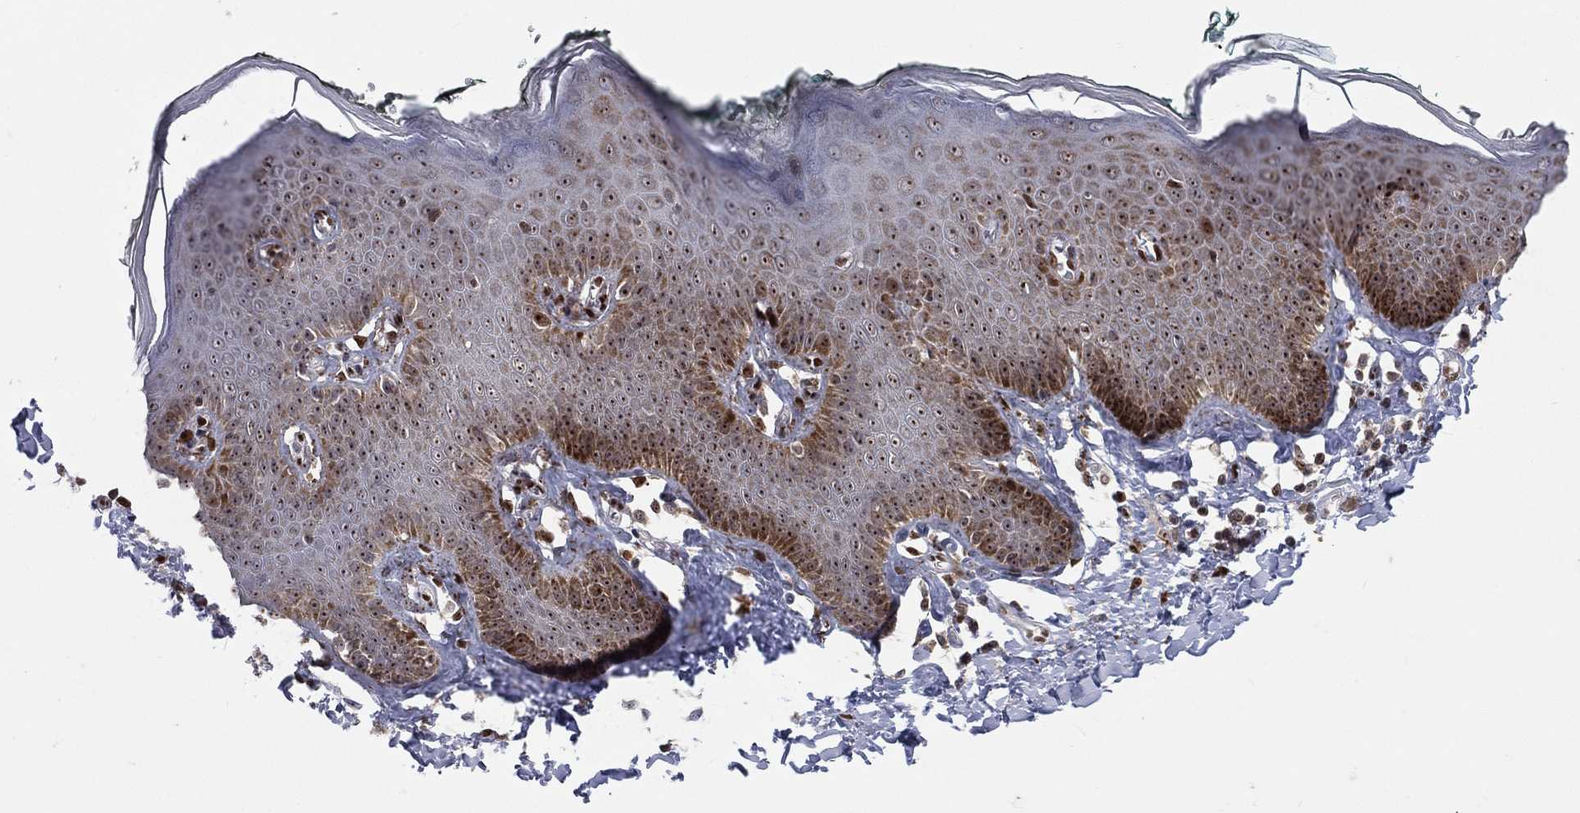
{"staining": {"intensity": "moderate", "quantity": "25%-75%", "location": "nuclear"}, "tissue": "vagina", "cell_type": "Squamous epithelial cells", "image_type": "normal", "snomed": [{"axis": "morphology", "description": "Normal tissue, NOS"}, {"axis": "topography", "description": "Vagina"}], "caption": "A medium amount of moderate nuclear positivity is identified in about 25%-75% of squamous epithelial cells in benign vagina. The staining is performed using DAB (3,3'-diaminobenzidine) brown chromogen to label protein expression. The nuclei are counter-stained blue using hematoxylin.", "gene": "ZEB1", "patient": {"sex": "female", "age": 66}}